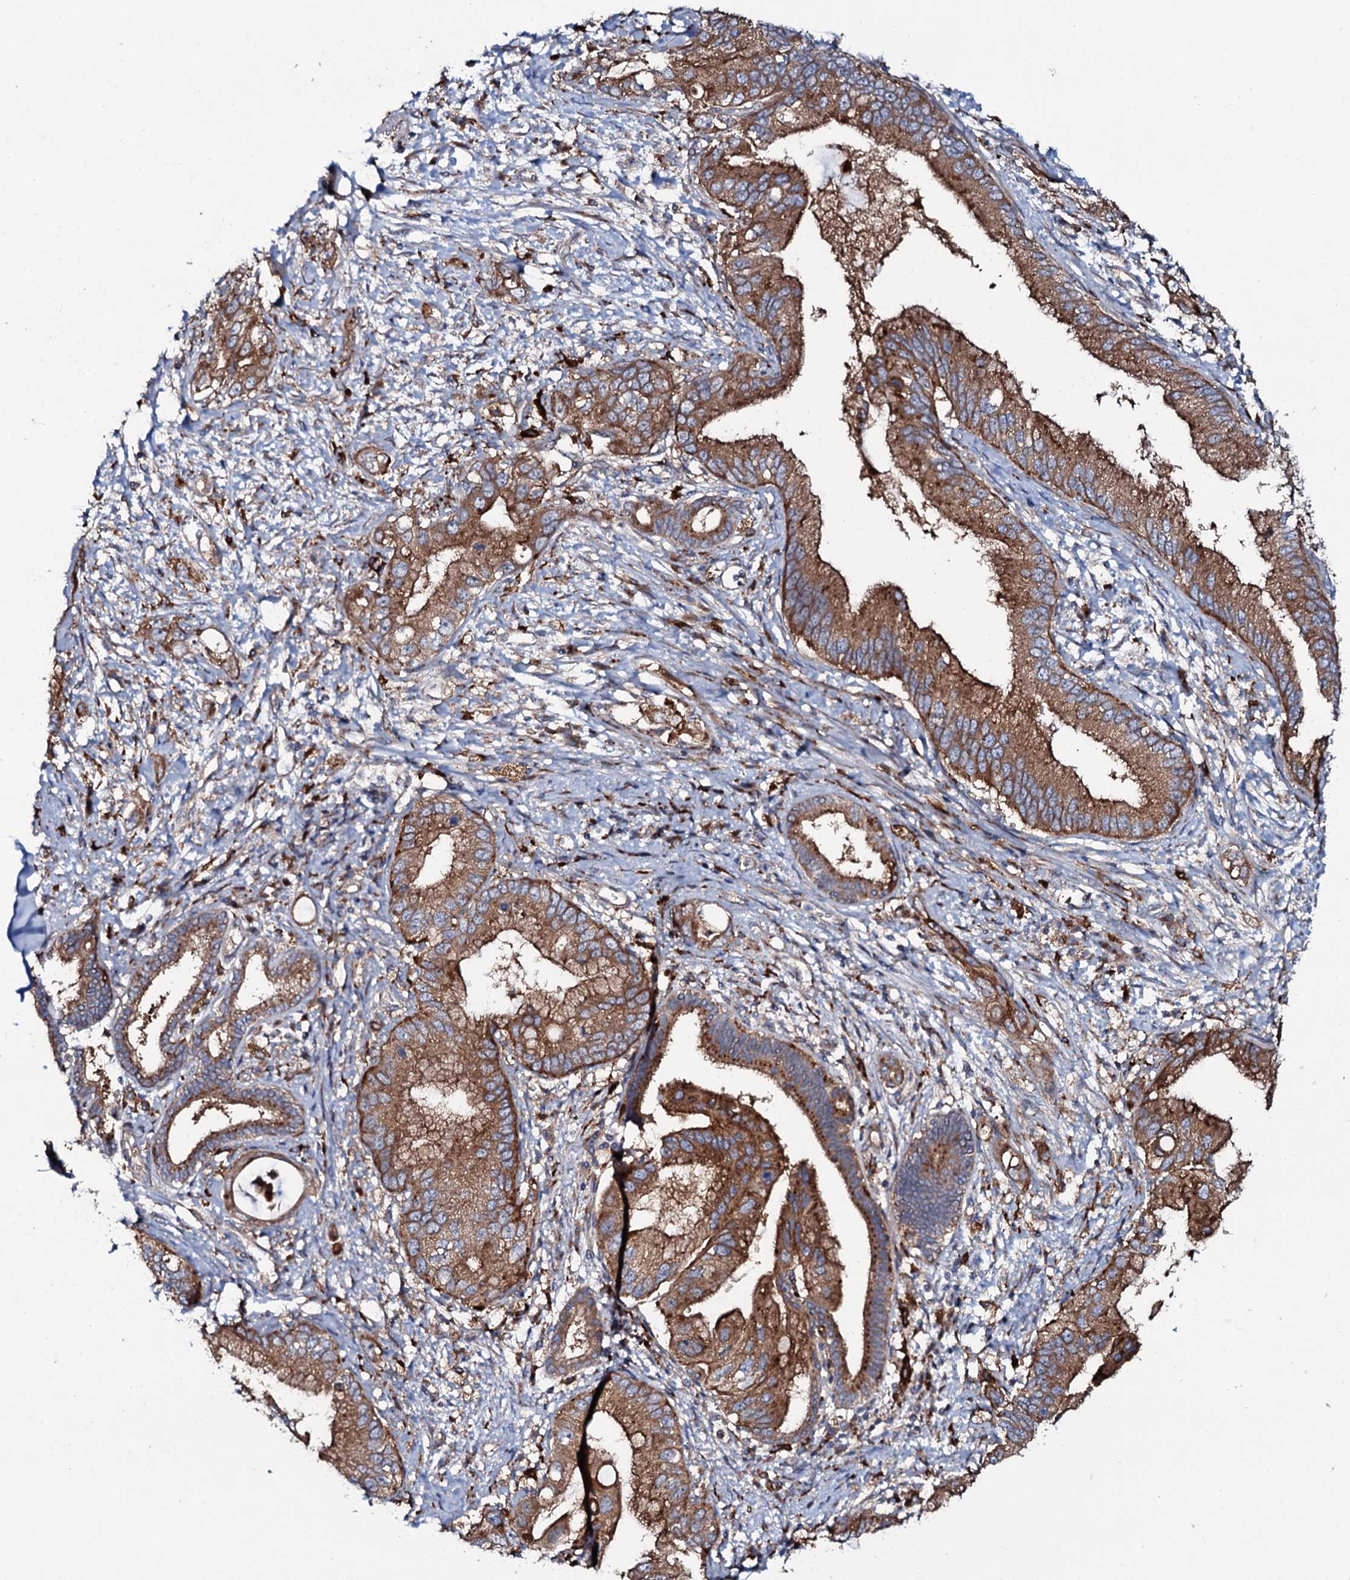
{"staining": {"intensity": "moderate", "quantity": ">75%", "location": "cytoplasmic/membranous"}, "tissue": "pancreatic cancer", "cell_type": "Tumor cells", "image_type": "cancer", "snomed": [{"axis": "morphology", "description": "Inflammation, NOS"}, {"axis": "morphology", "description": "Adenocarcinoma, NOS"}, {"axis": "topography", "description": "Pancreas"}], "caption": "A medium amount of moderate cytoplasmic/membranous positivity is present in approximately >75% of tumor cells in pancreatic adenocarcinoma tissue.", "gene": "P2RX4", "patient": {"sex": "female", "age": 56}}